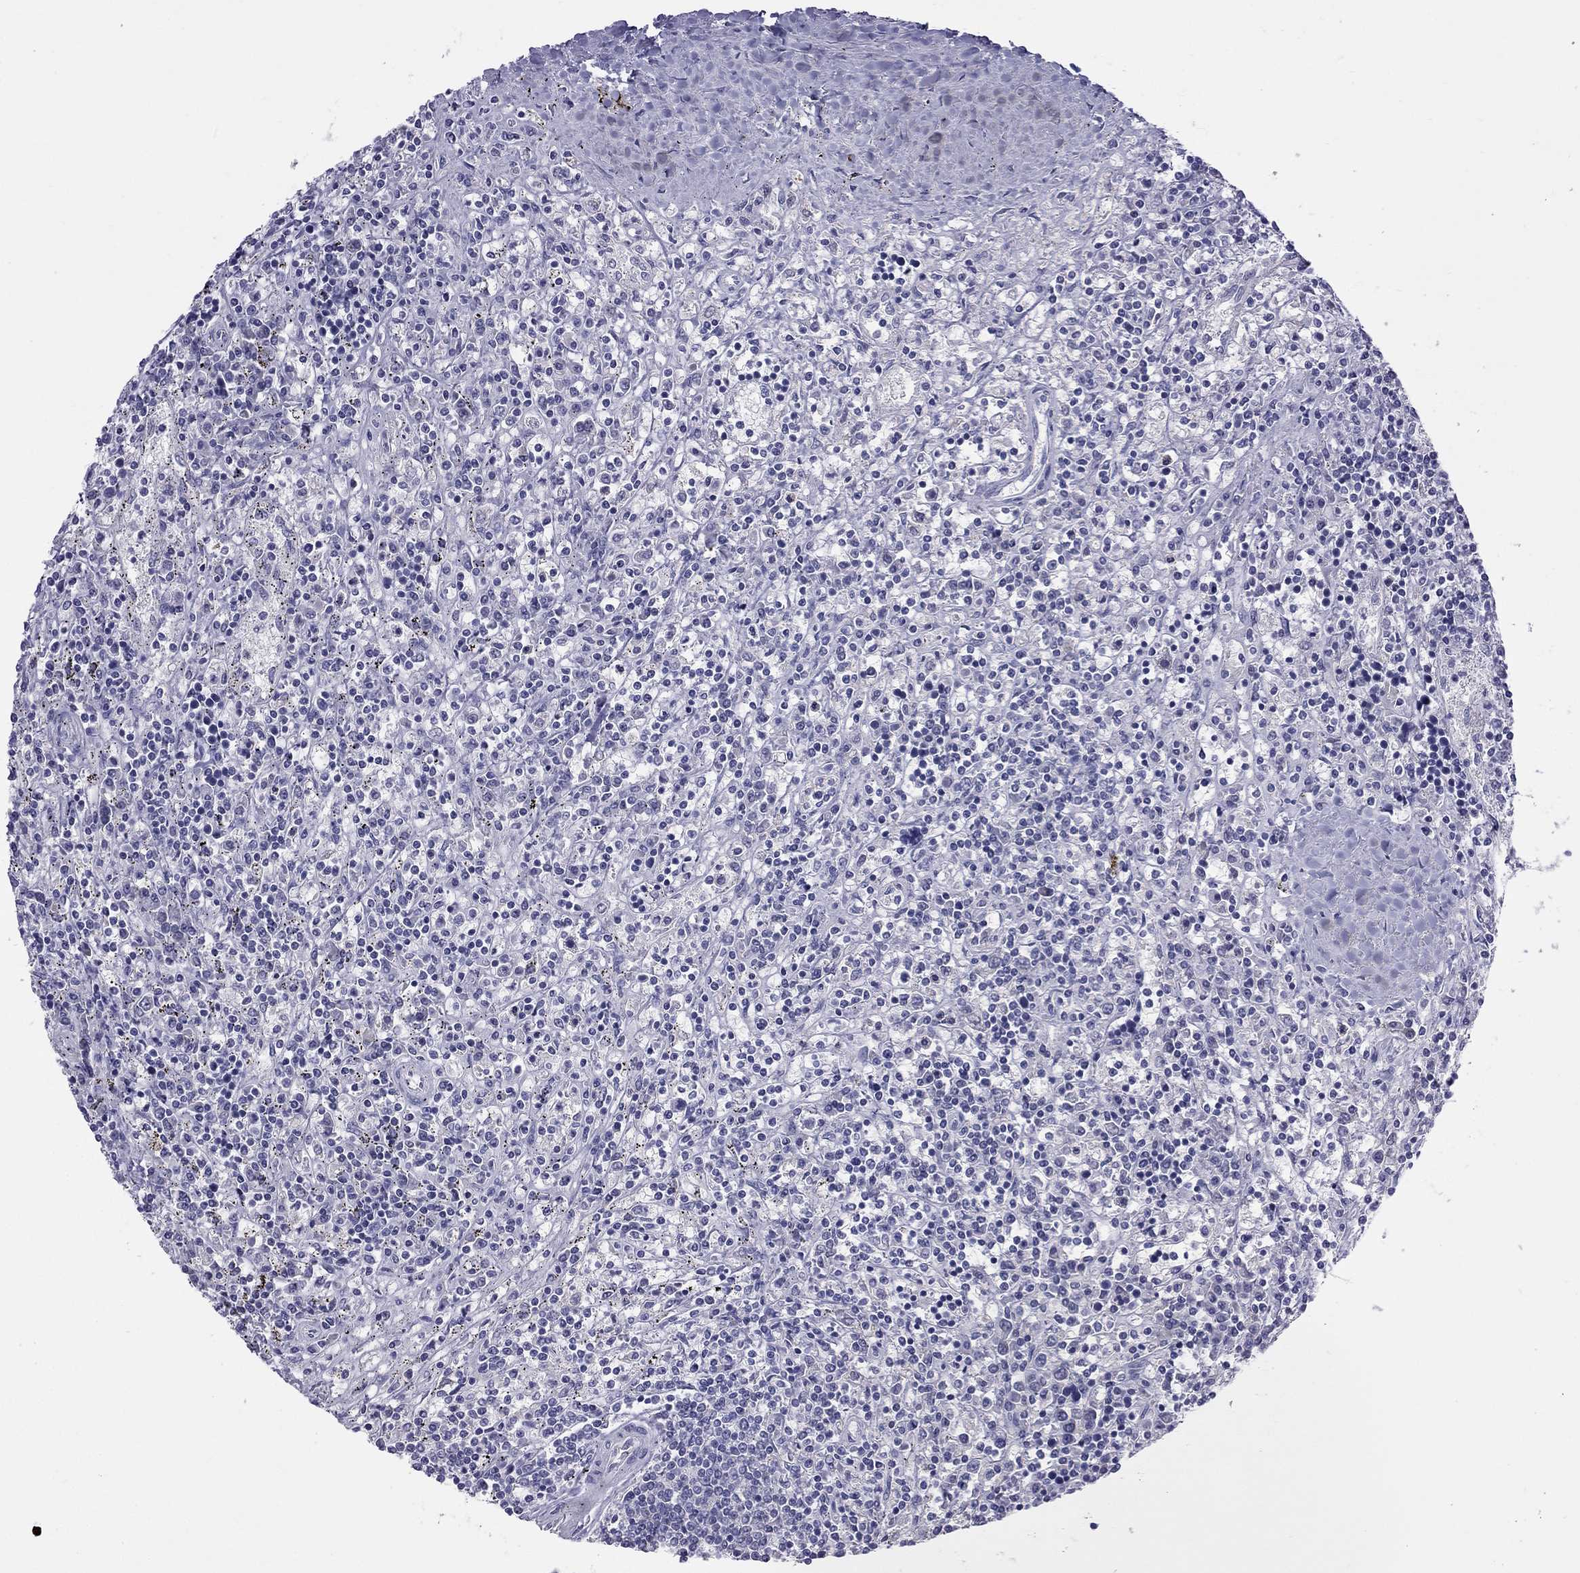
{"staining": {"intensity": "negative", "quantity": "none", "location": "none"}, "tissue": "lymphoma", "cell_type": "Tumor cells", "image_type": "cancer", "snomed": [{"axis": "morphology", "description": "Malignant lymphoma, non-Hodgkin's type, Low grade"}, {"axis": "topography", "description": "Spleen"}], "caption": "There is no significant staining in tumor cells of malignant lymphoma, non-Hodgkin's type (low-grade).", "gene": "PPP1R3A", "patient": {"sex": "male", "age": 62}}